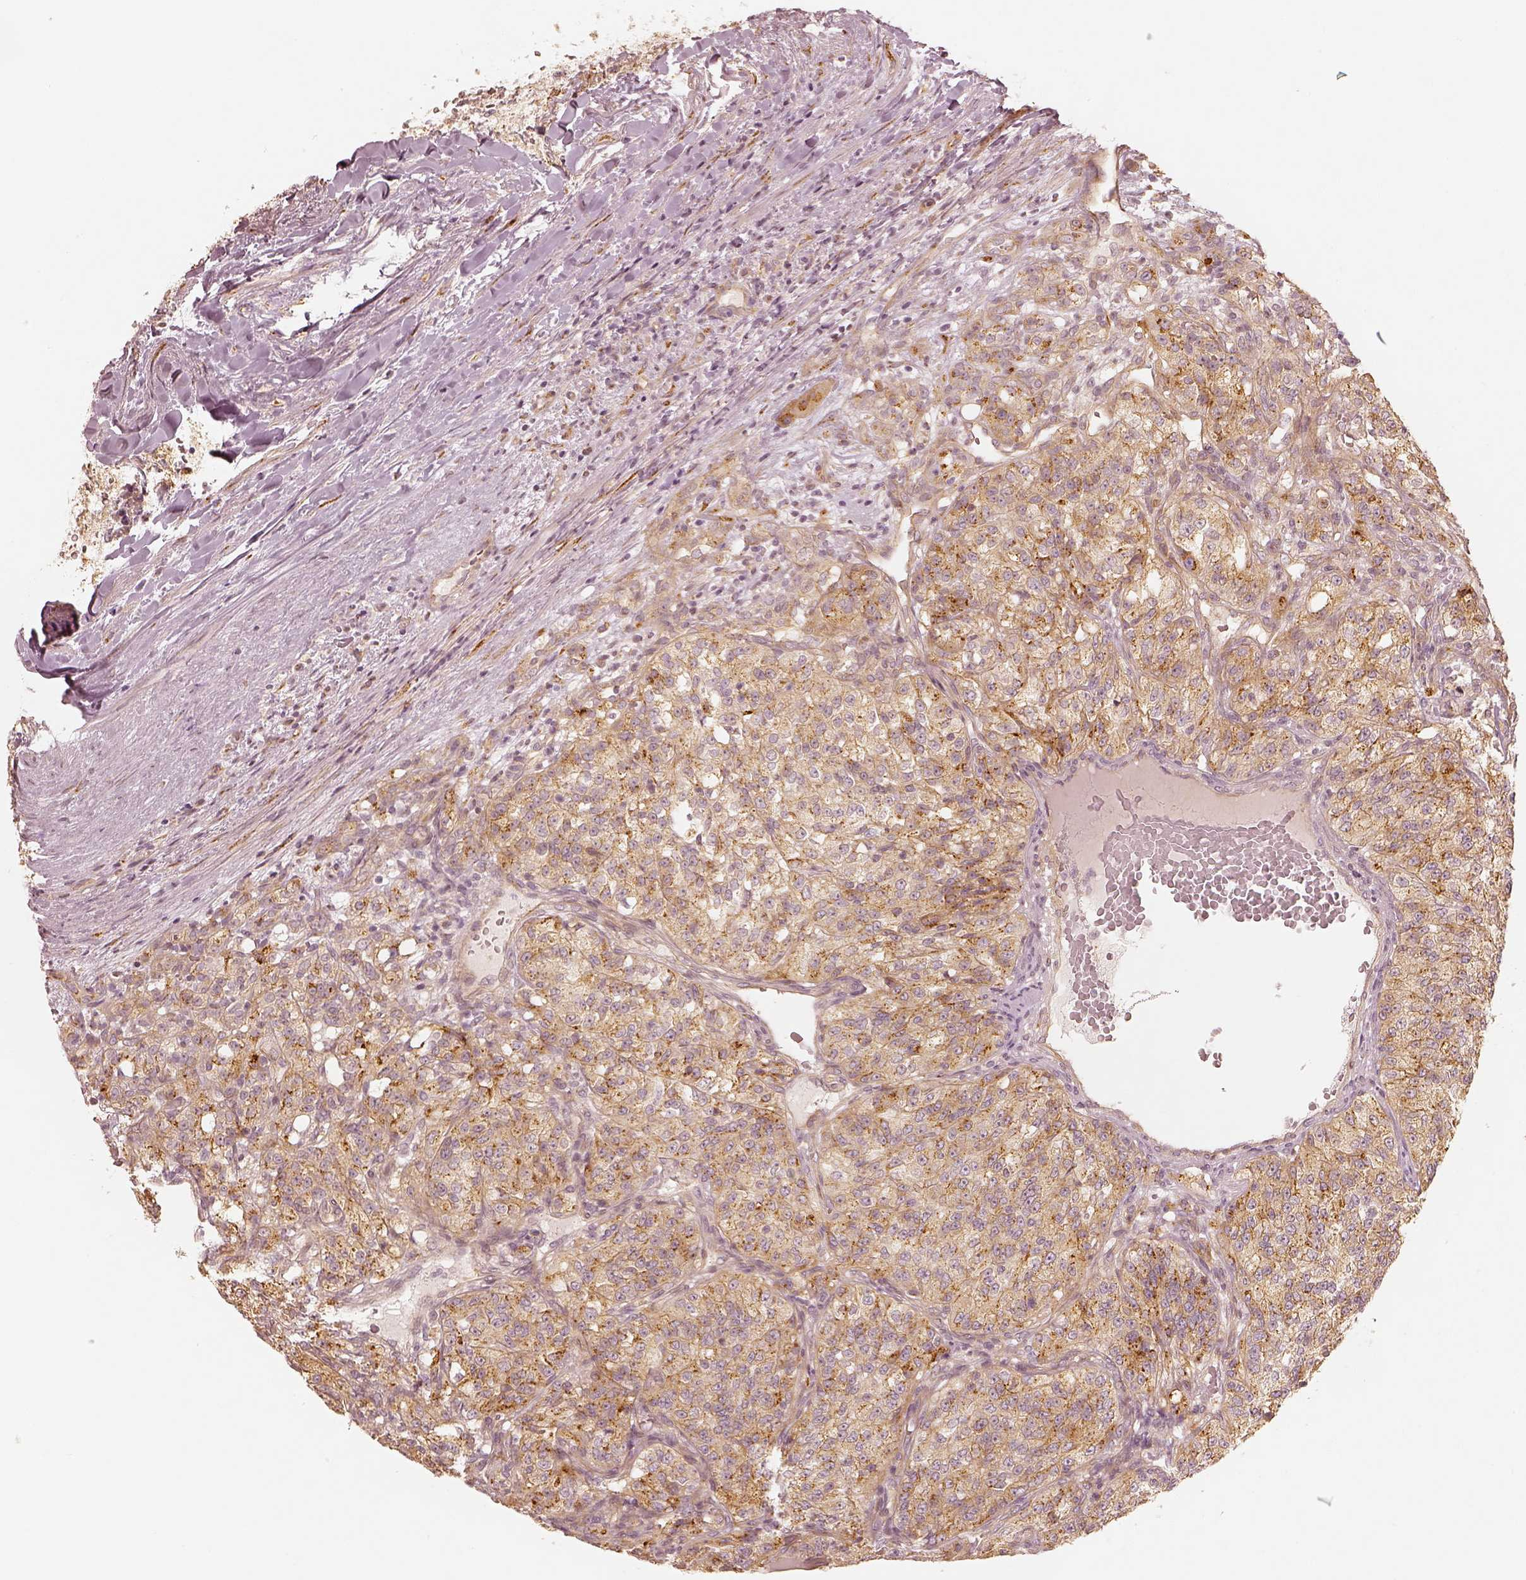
{"staining": {"intensity": "moderate", "quantity": "<25%", "location": "cytoplasmic/membranous"}, "tissue": "renal cancer", "cell_type": "Tumor cells", "image_type": "cancer", "snomed": [{"axis": "morphology", "description": "Adenocarcinoma, NOS"}, {"axis": "topography", "description": "Kidney"}], "caption": "Immunohistochemical staining of renal cancer exhibits low levels of moderate cytoplasmic/membranous positivity in approximately <25% of tumor cells.", "gene": "GORASP2", "patient": {"sex": "female", "age": 63}}